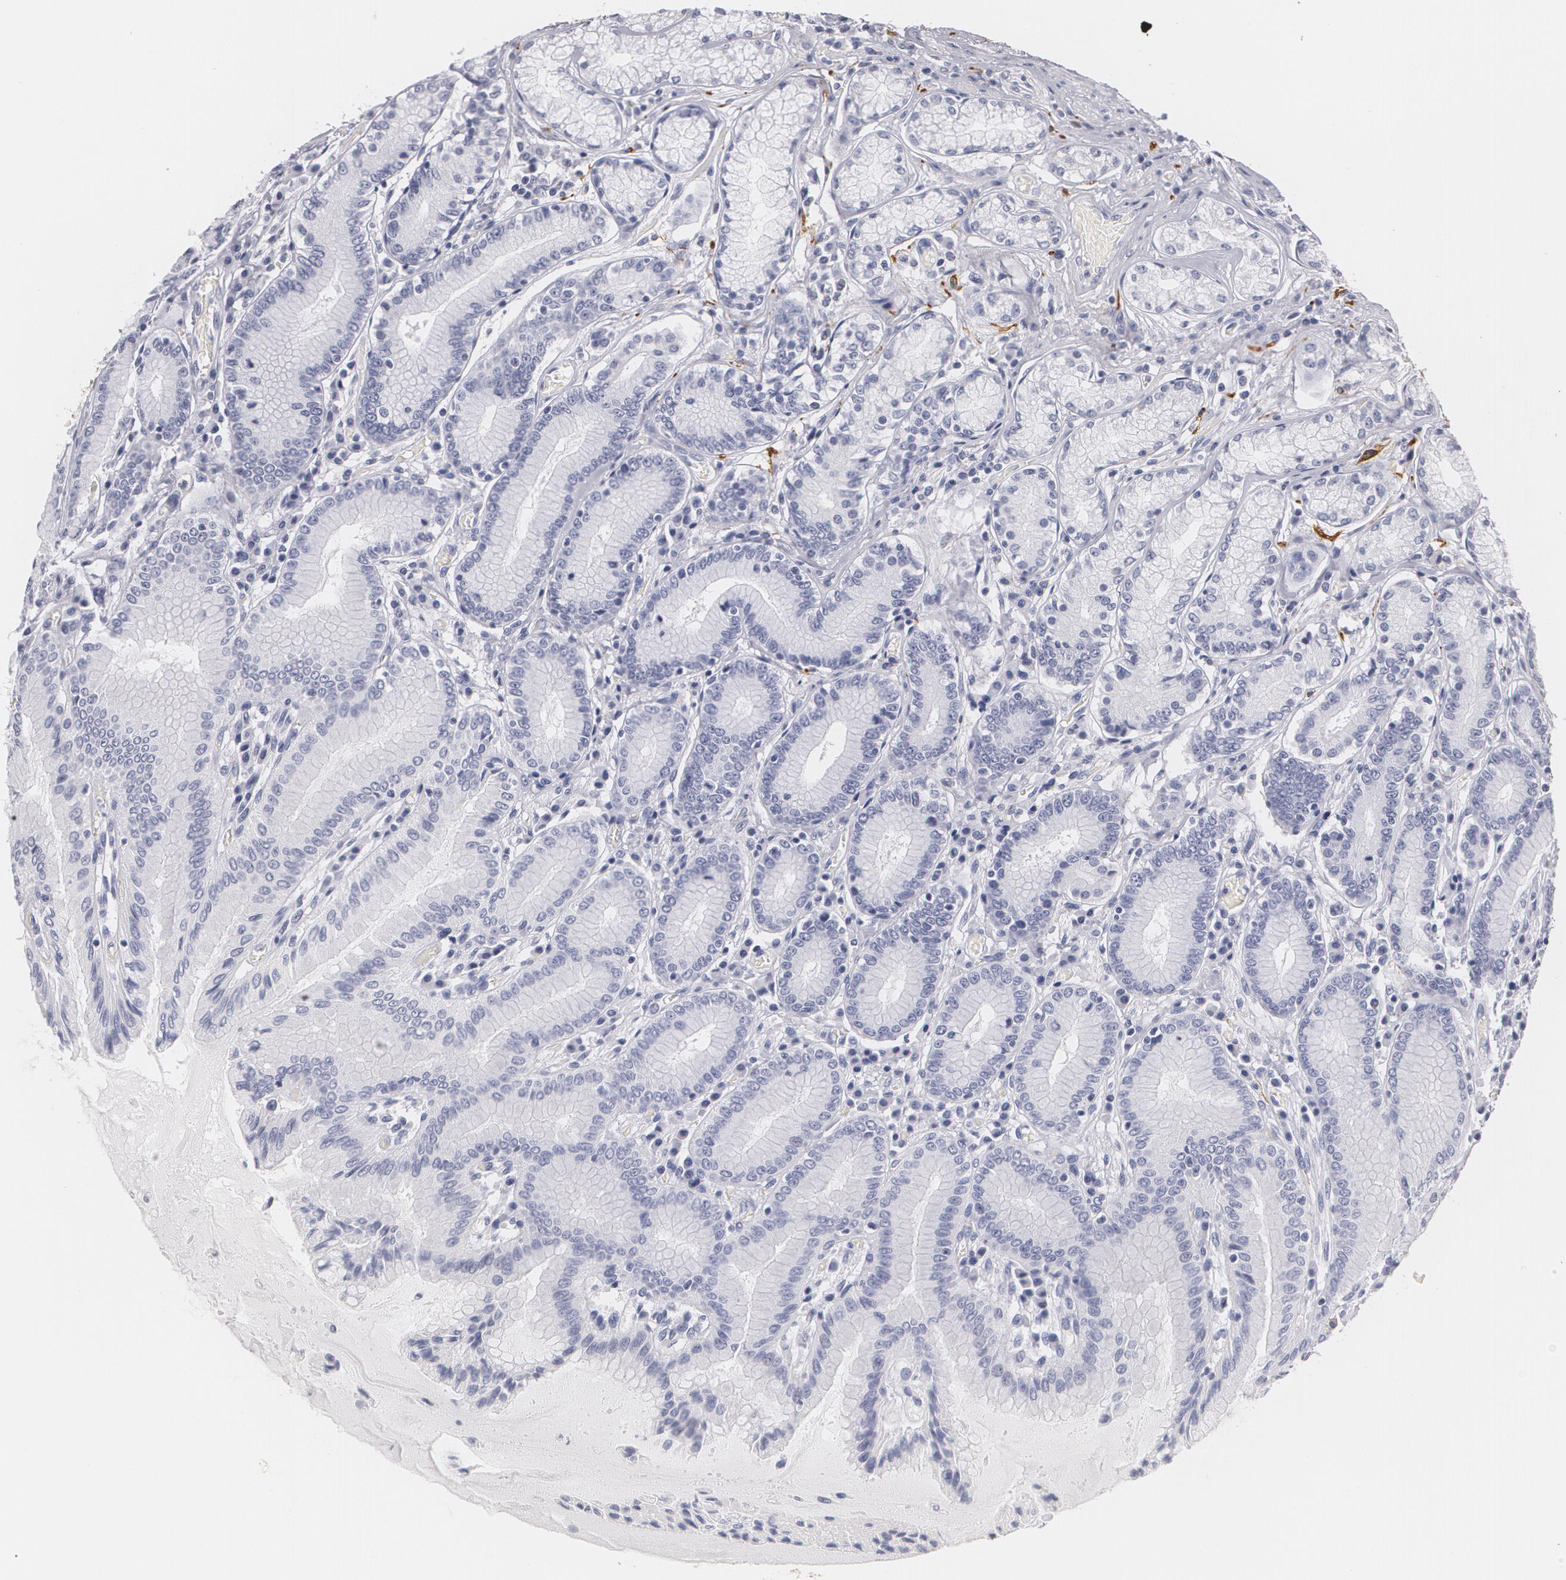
{"staining": {"intensity": "negative", "quantity": "none", "location": "none"}, "tissue": "stomach", "cell_type": "Glandular cells", "image_type": "normal", "snomed": [{"axis": "morphology", "description": "Normal tissue, NOS"}, {"axis": "morphology", "description": "Adenocarcinoma, NOS"}, {"axis": "topography", "description": "Stomach, lower"}], "caption": "A high-resolution micrograph shows IHC staining of benign stomach, which shows no significant staining in glandular cells.", "gene": "NGFR", "patient": {"sex": "female", "age": 76}}